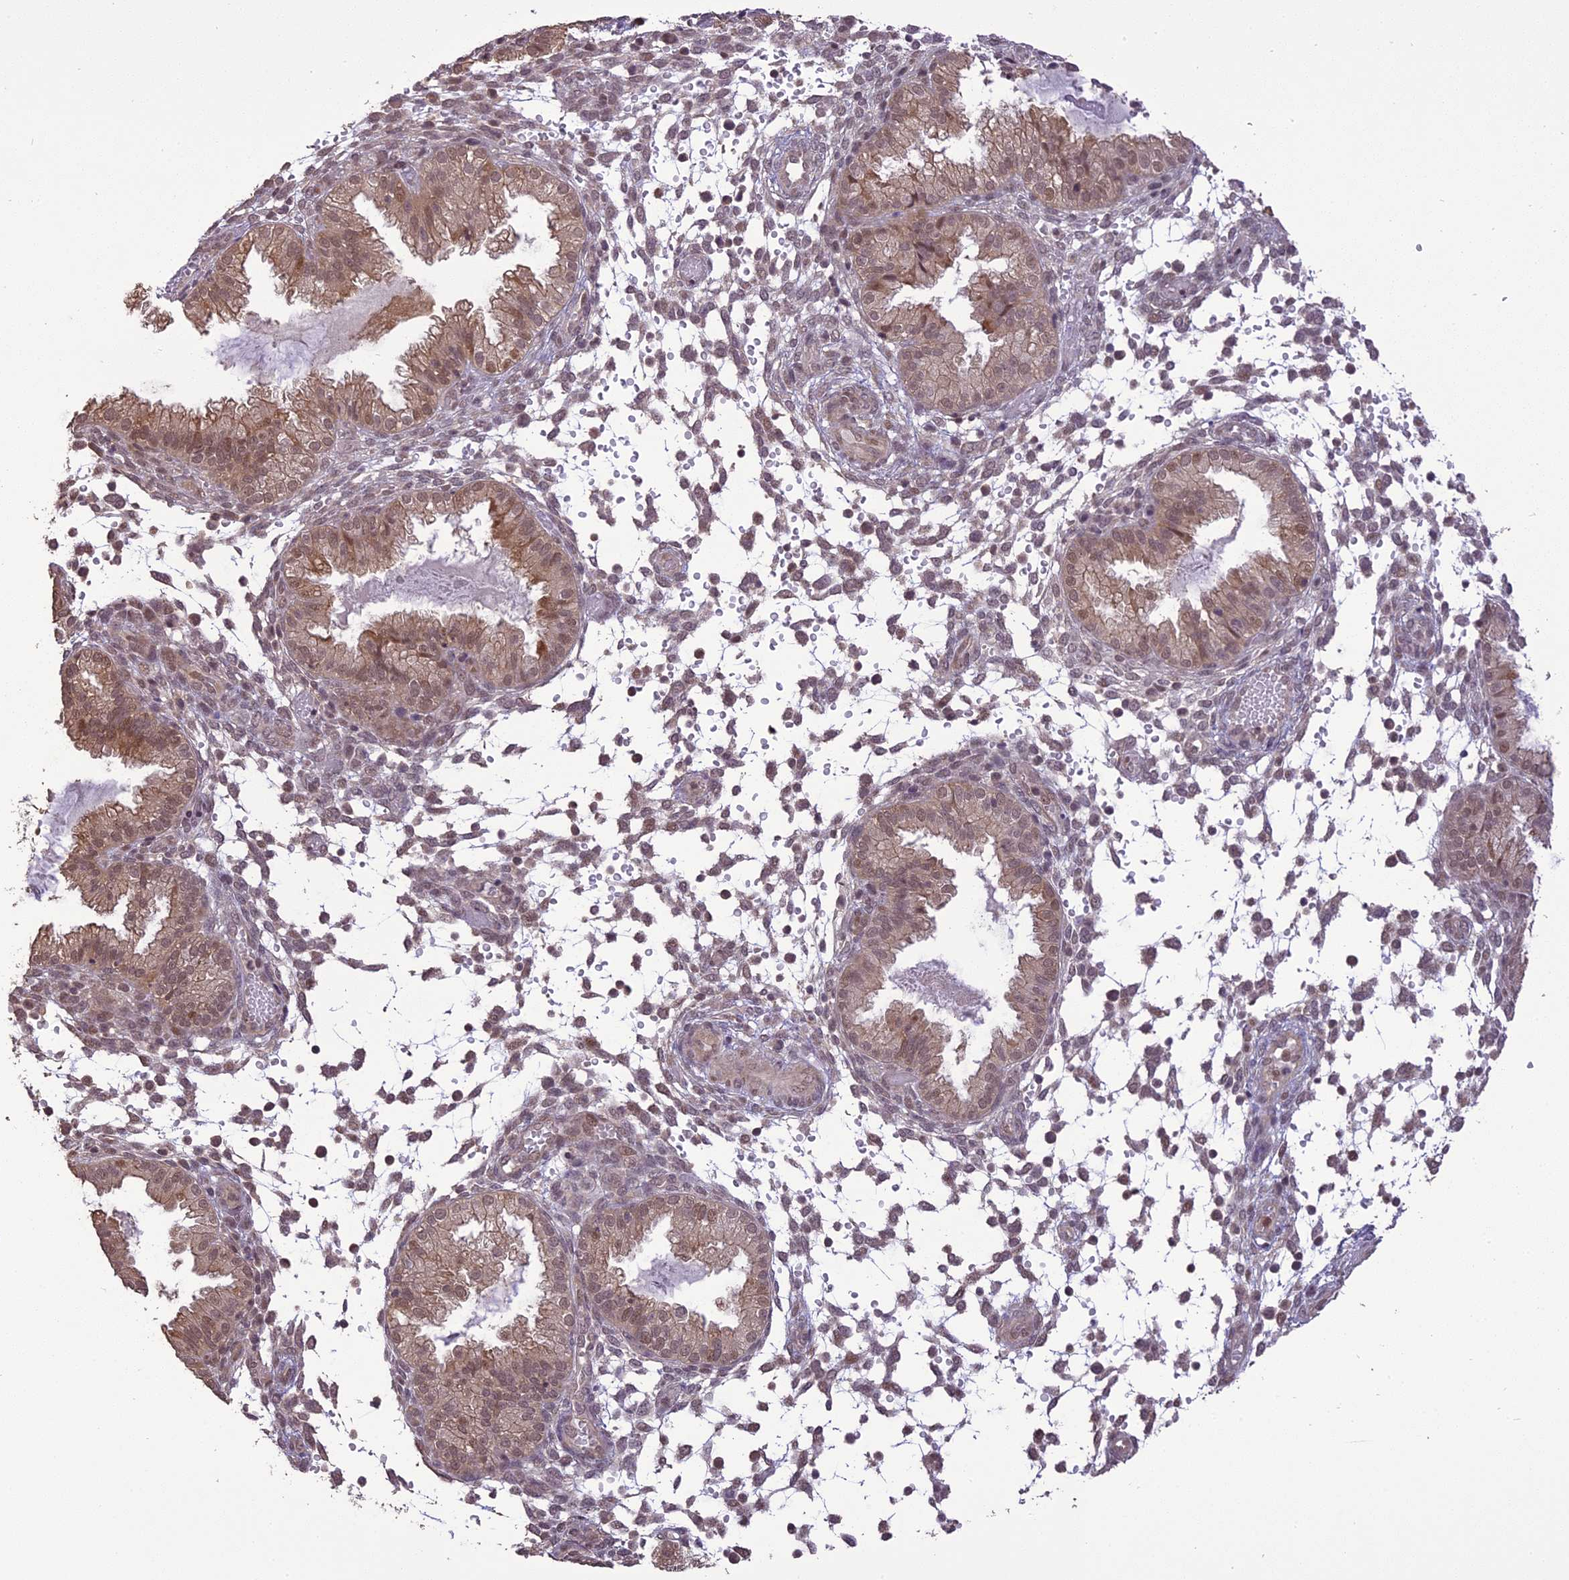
{"staining": {"intensity": "weak", "quantity": "<25%", "location": "nuclear"}, "tissue": "endometrium", "cell_type": "Cells in endometrial stroma", "image_type": "normal", "snomed": [{"axis": "morphology", "description": "Normal tissue, NOS"}, {"axis": "topography", "description": "Endometrium"}], "caption": "The image displays no significant staining in cells in endometrial stroma of endometrium. (DAB immunohistochemistry (IHC), high magnification).", "gene": "TIGD7", "patient": {"sex": "female", "age": 33}}